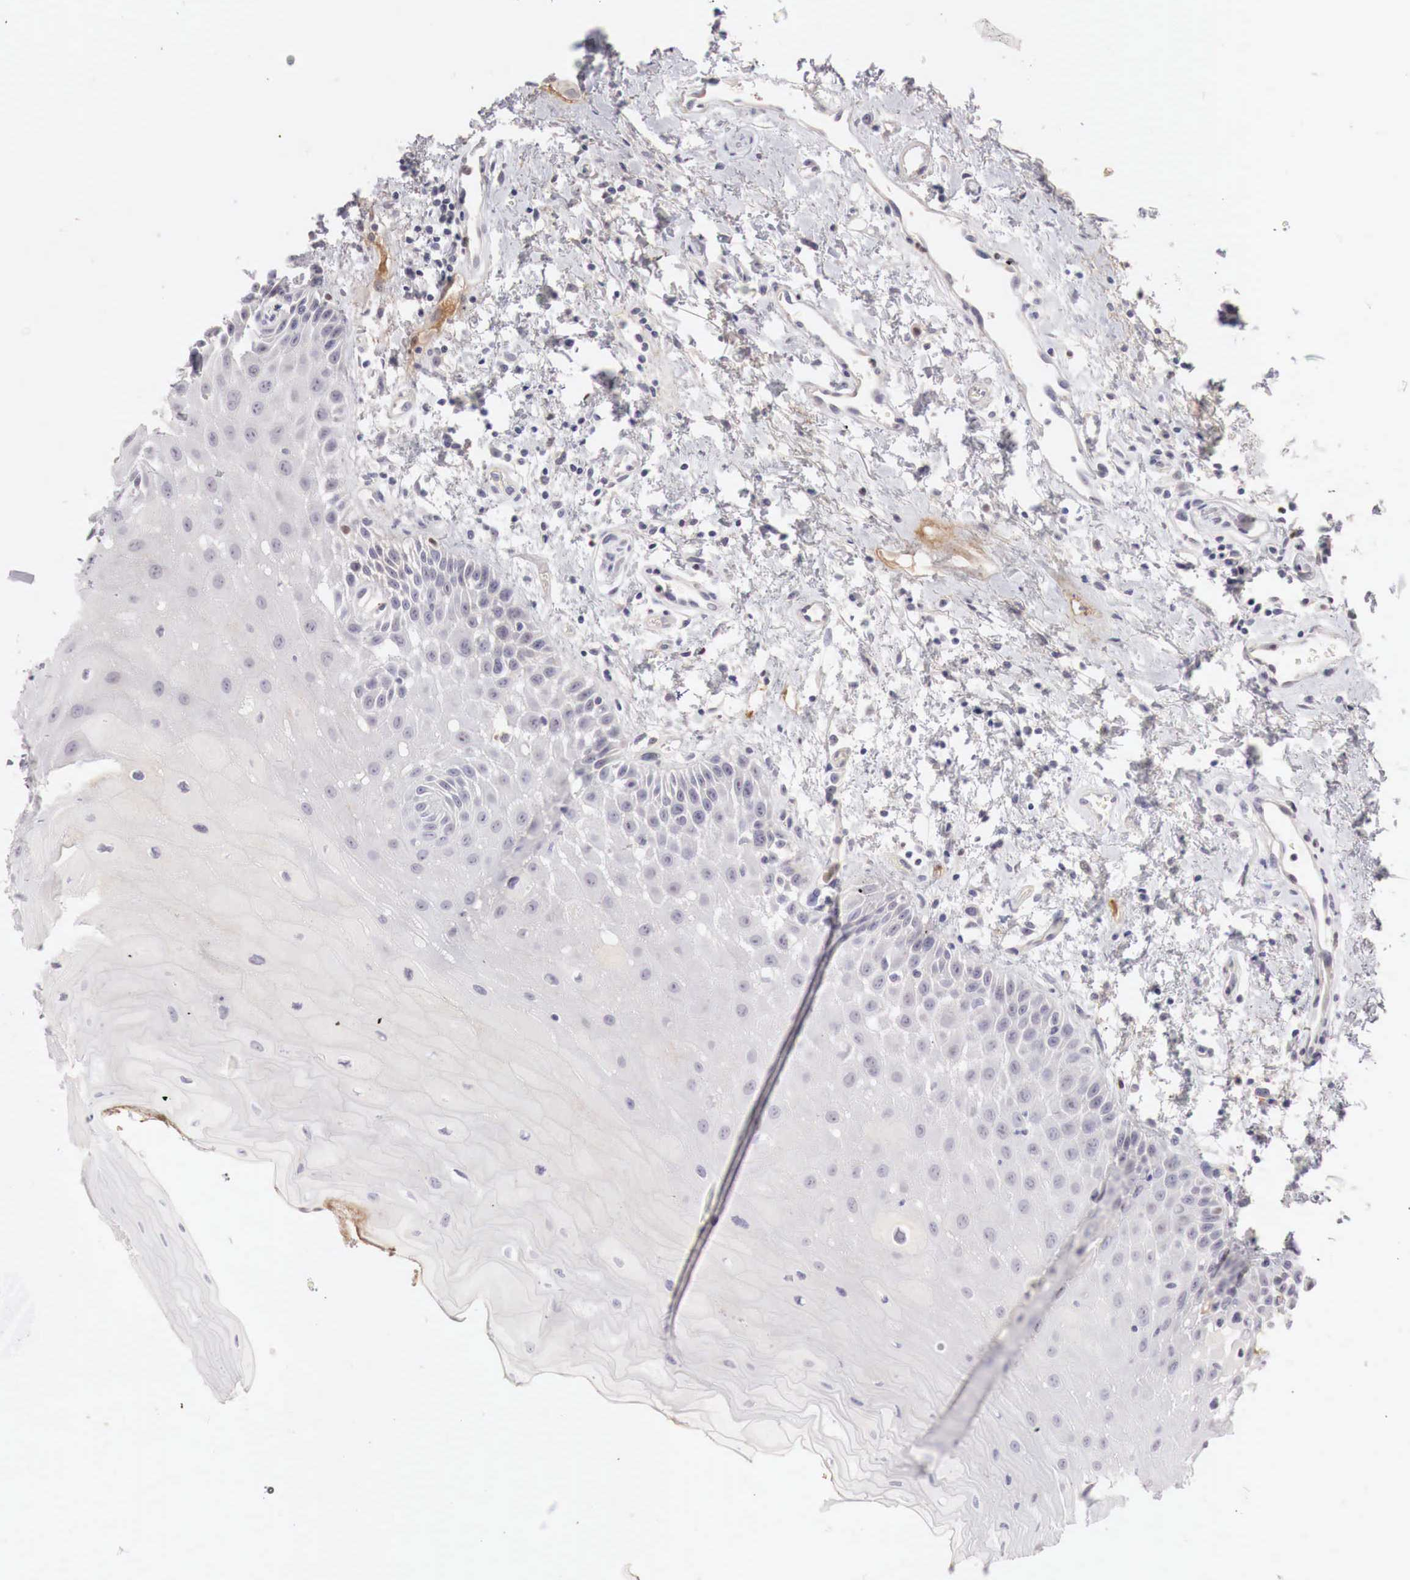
{"staining": {"intensity": "negative", "quantity": "none", "location": "none"}, "tissue": "oral mucosa", "cell_type": "Squamous epithelial cells", "image_type": "normal", "snomed": [{"axis": "morphology", "description": "Normal tissue, NOS"}, {"axis": "topography", "description": "Oral tissue"}], "caption": "This is an IHC image of benign human oral mucosa. There is no expression in squamous epithelial cells.", "gene": "GATA1", "patient": {"sex": "male", "age": 54}}